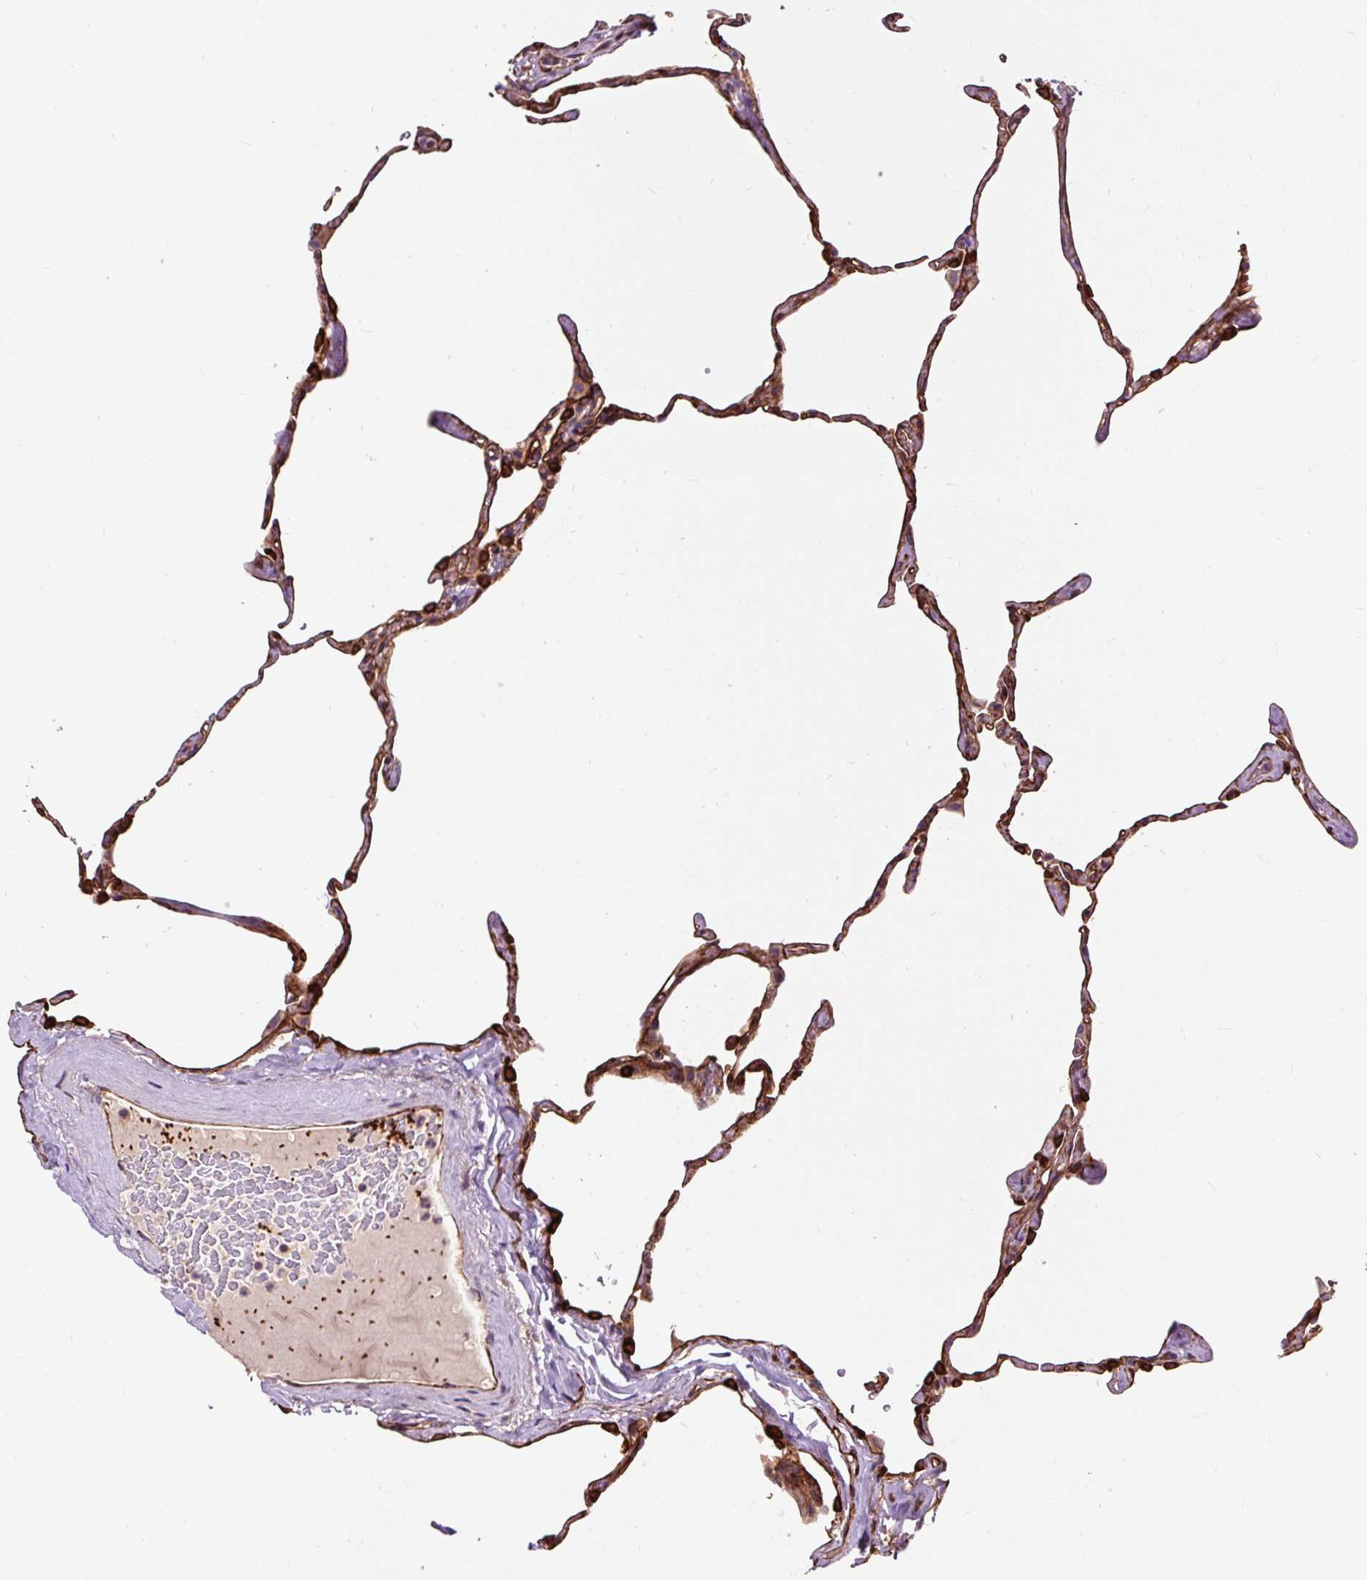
{"staining": {"intensity": "strong", "quantity": "25%-75%", "location": "cytoplasmic/membranous"}, "tissue": "lung", "cell_type": "Alveolar cells", "image_type": "normal", "snomed": [{"axis": "morphology", "description": "Normal tissue, NOS"}, {"axis": "topography", "description": "Lung"}], "caption": "High-magnification brightfield microscopy of unremarkable lung stained with DAB (brown) and counterstained with hematoxylin (blue). alveolar cells exhibit strong cytoplasmic/membranous expression is identified in approximately25%-75% of cells. The protein of interest is shown in brown color, while the nuclei are stained blue.", "gene": "PCDHGB3", "patient": {"sex": "male", "age": 65}}